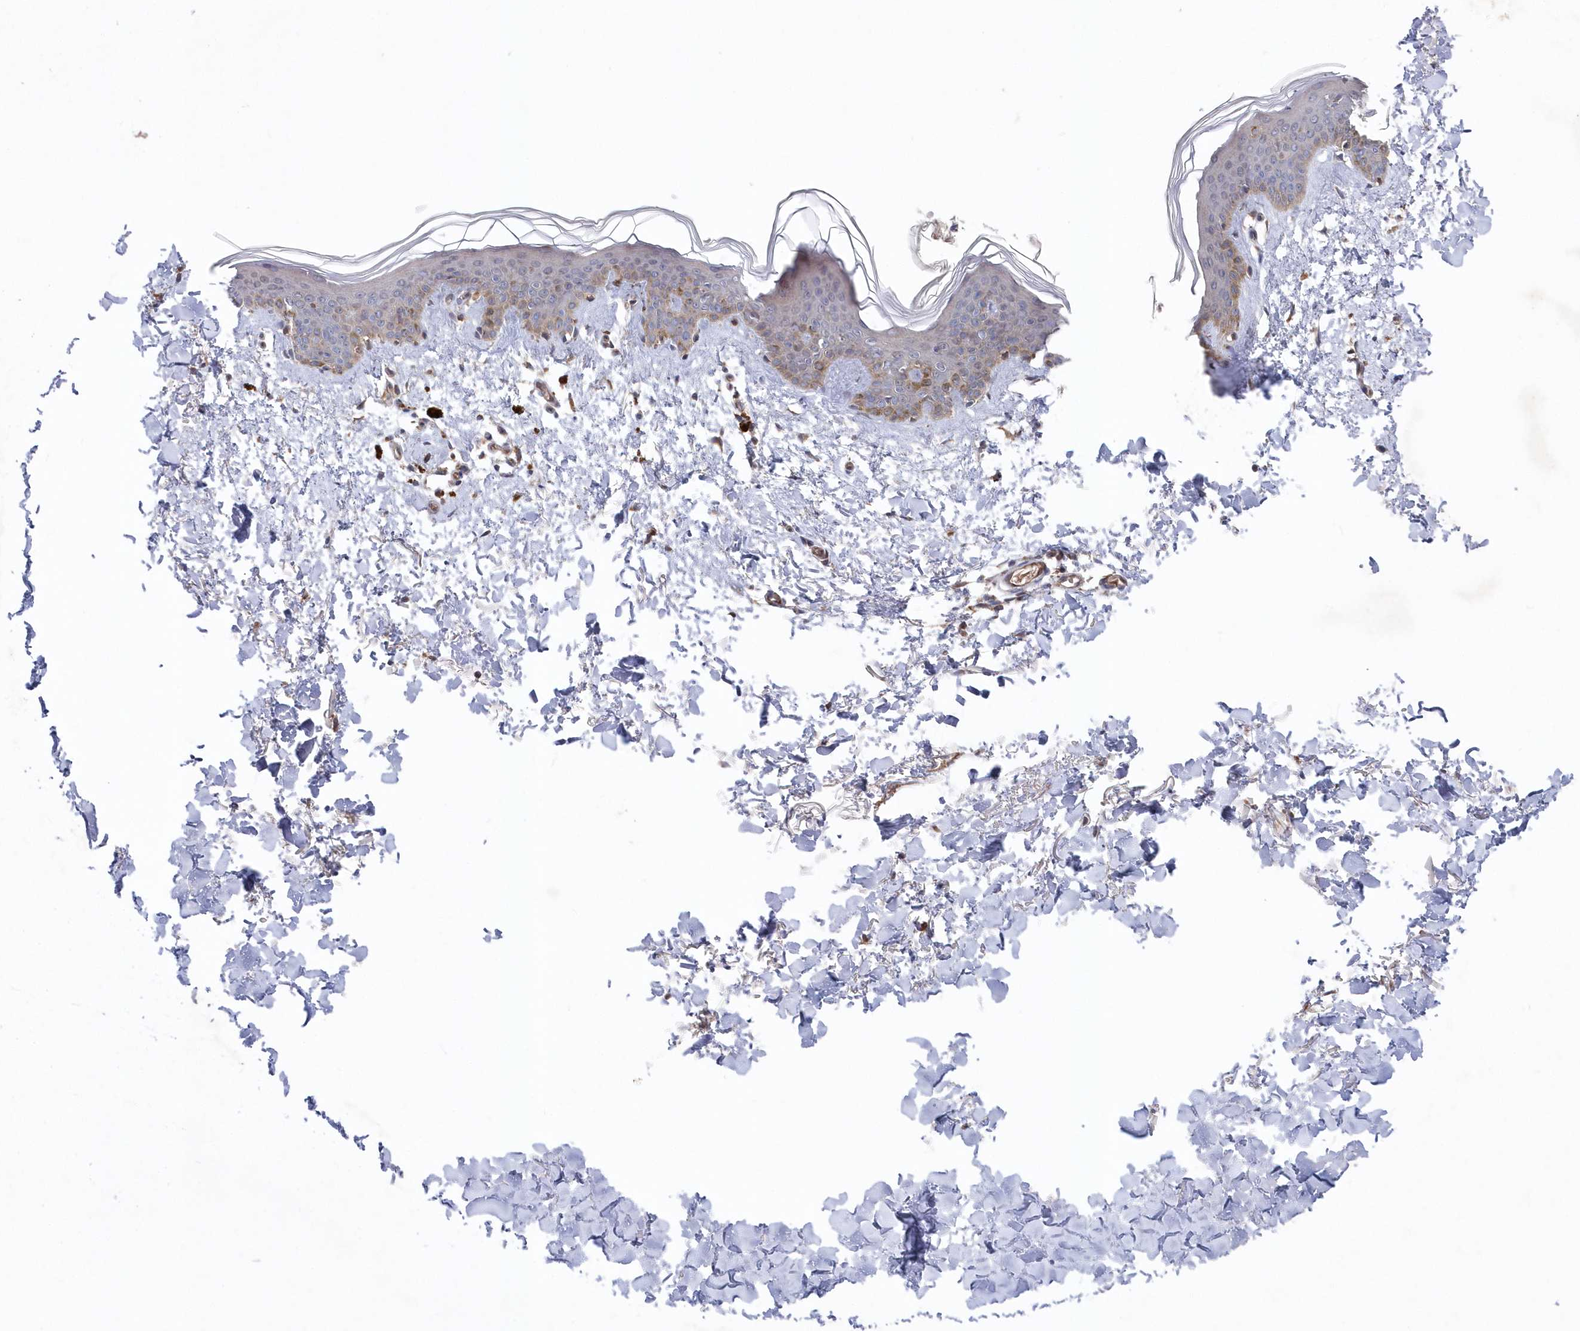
{"staining": {"intensity": "moderate", "quantity": ">75%", "location": "cytoplasmic/membranous"}, "tissue": "skin", "cell_type": "Fibroblasts", "image_type": "normal", "snomed": [{"axis": "morphology", "description": "Normal tissue, NOS"}, {"axis": "topography", "description": "Skin"}], "caption": "Protein staining shows moderate cytoplasmic/membranous positivity in approximately >75% of fibroblasts in benign skin. Nuclei are stained in blue.", "gene": "ASNSD1", "patient": {"sex": "female", "age": 46}}